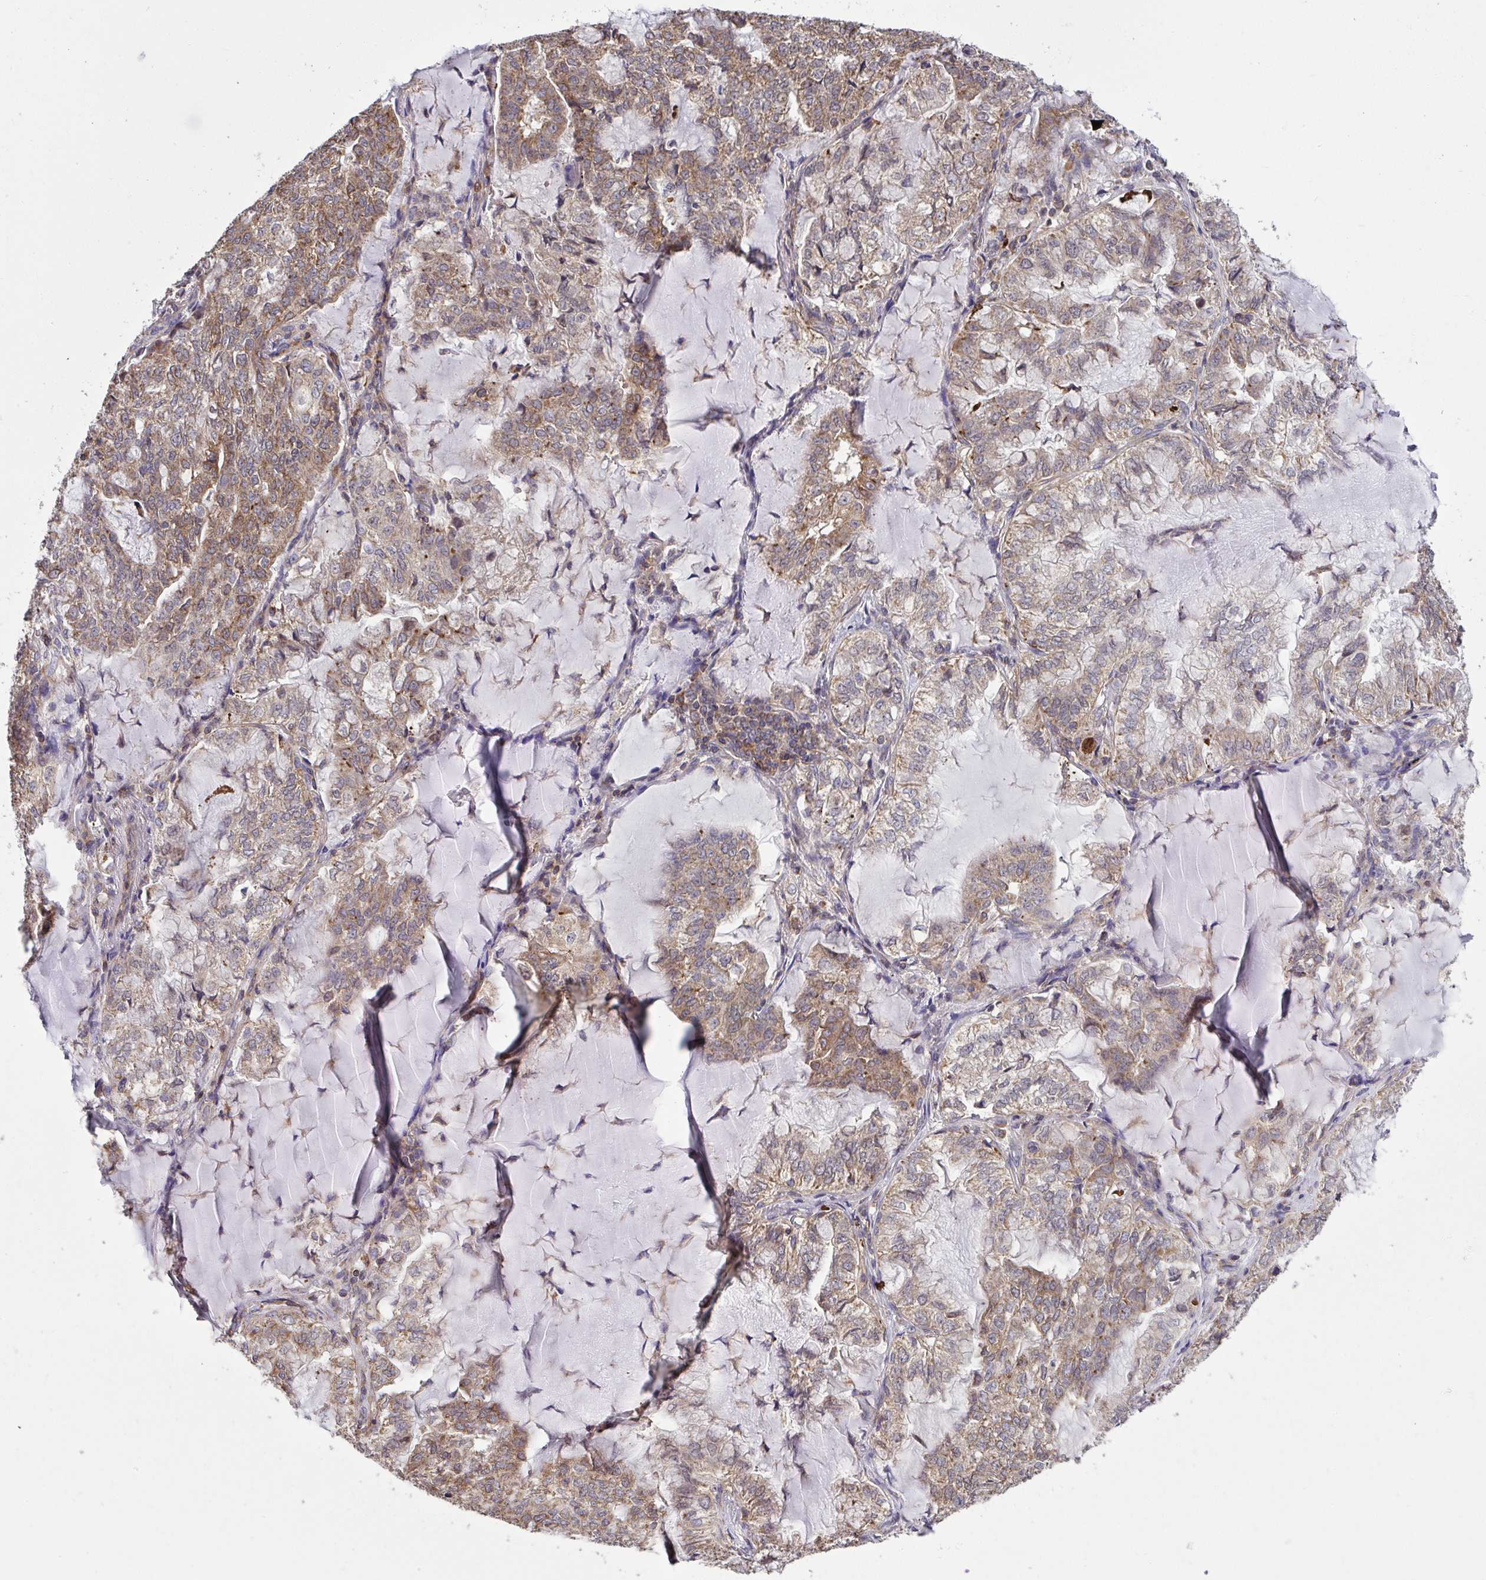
{"staining": {"intensity": "weak", "quantity": "25%-75%", "location": "cytoplasmic/membranous"}, "tissue": "lung cancer", "cell_type": "Tumor cells", "image_type": "cancer", "snomed": [{"axis": "morphology", "description": "Adenocarcinoma, NOS"}, {"axis": "topography", "description": "Lymph node"}, {"axis": "topography", "description": "Lung"}], "caption": "A photomicrograph of human lung cancer stained for a protein displays weak cytoplasmic/membranous brown staining in tumor cells.", "gene": "PPM1H", "patient": {"sex": "male", "age": 66}}